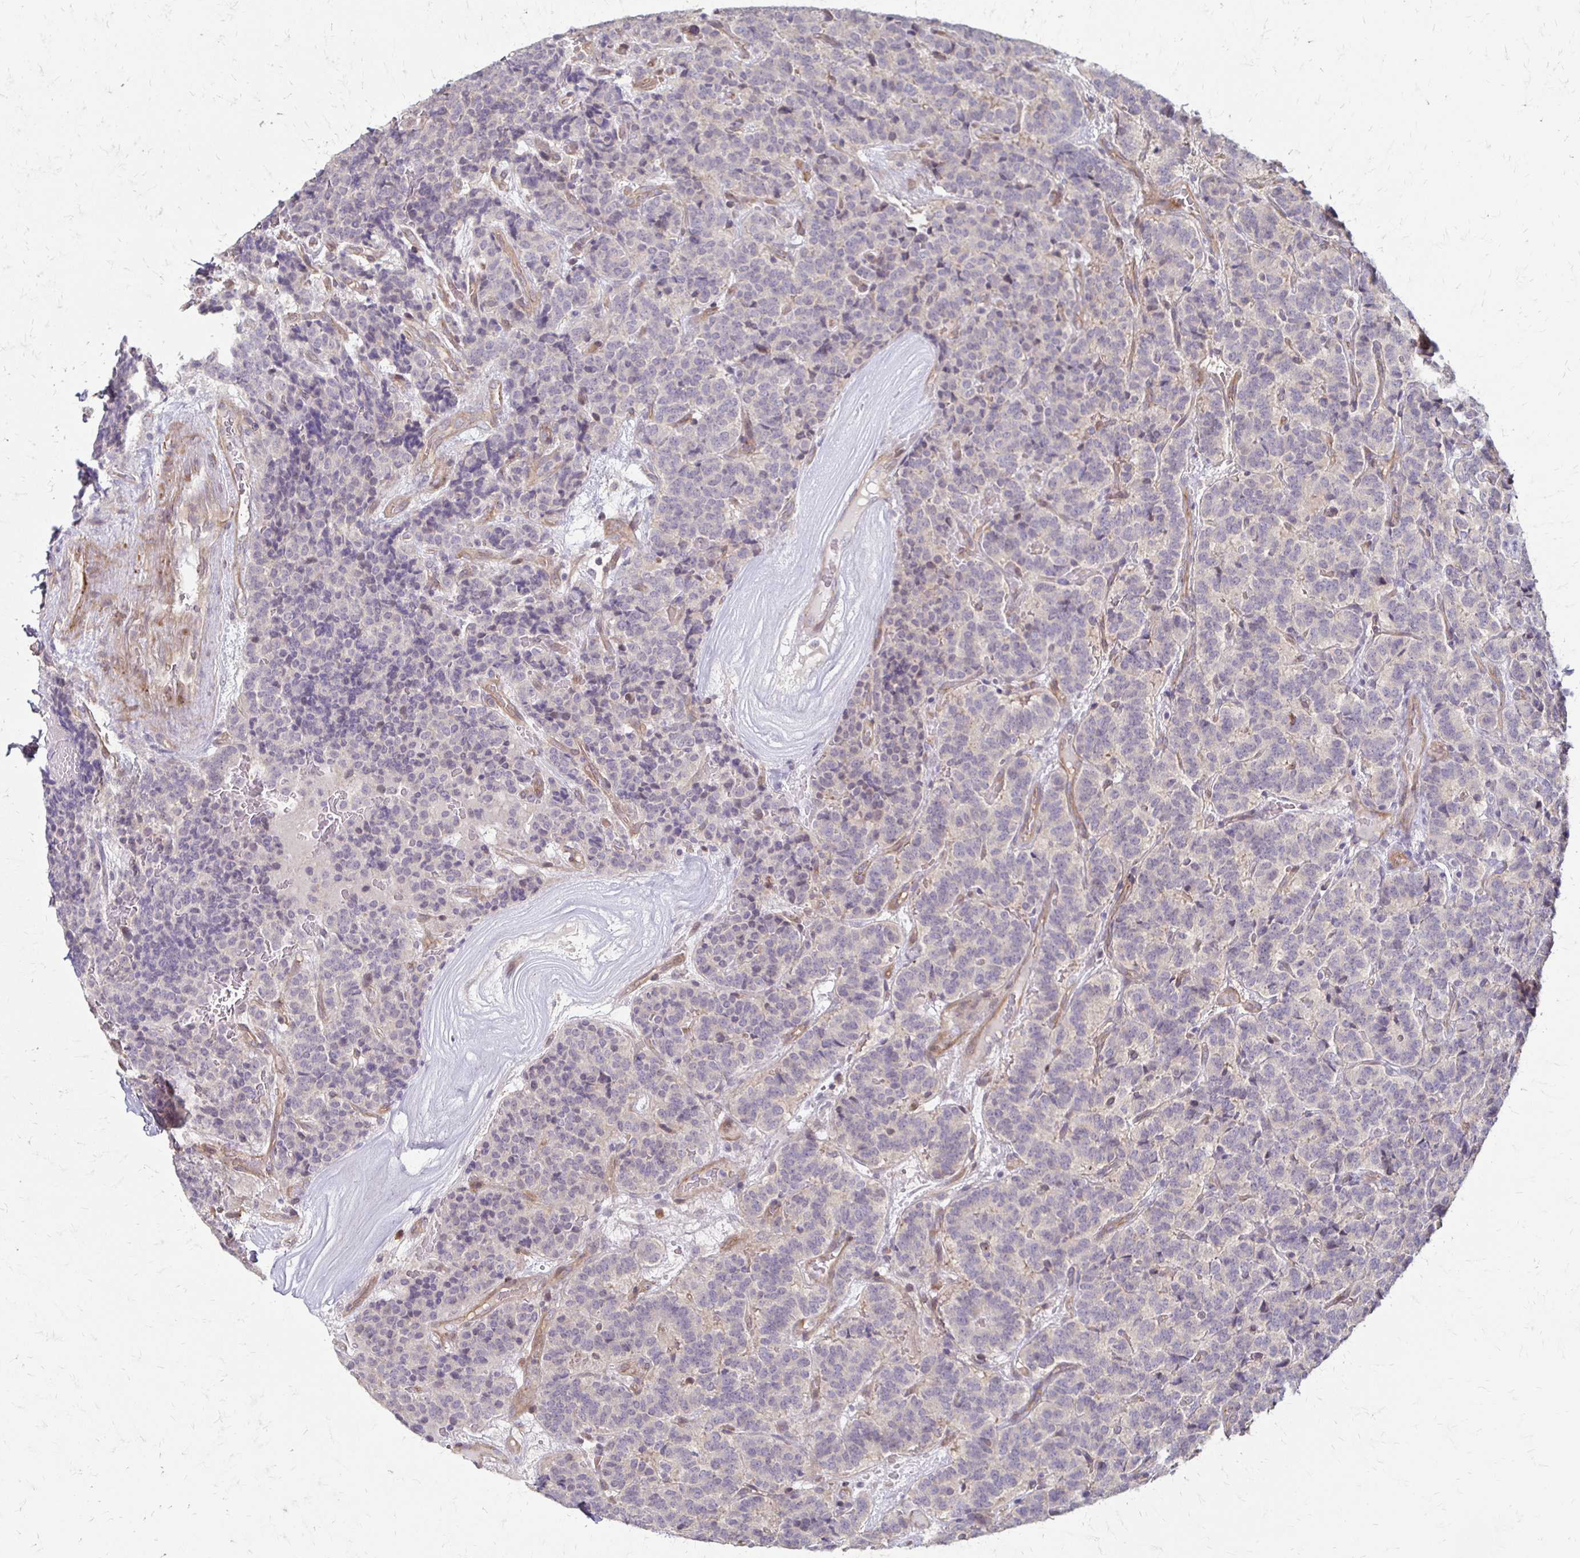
{"staining": {"intensity": "negative", "quantity": "none", "location": "none"}, "tissue": "carcinoid", "cell_type": "Tumor cells", "image_type": "cancer", "snomed": [{"axis": "morphology", "description": "Carcinoid, malignant, NOS"}, {"axis": "topography", "description": "Pancreas"}], "caption": "IHC photomicrograph of neoplastic tissue: human carcinoid (malignant) stained with DAB (3,3'-diaminobenzidine) exhibits no significant protein staining in tumor cells.", "gene": "CFL2", "patient": {"sex": "male", "age": 36}}